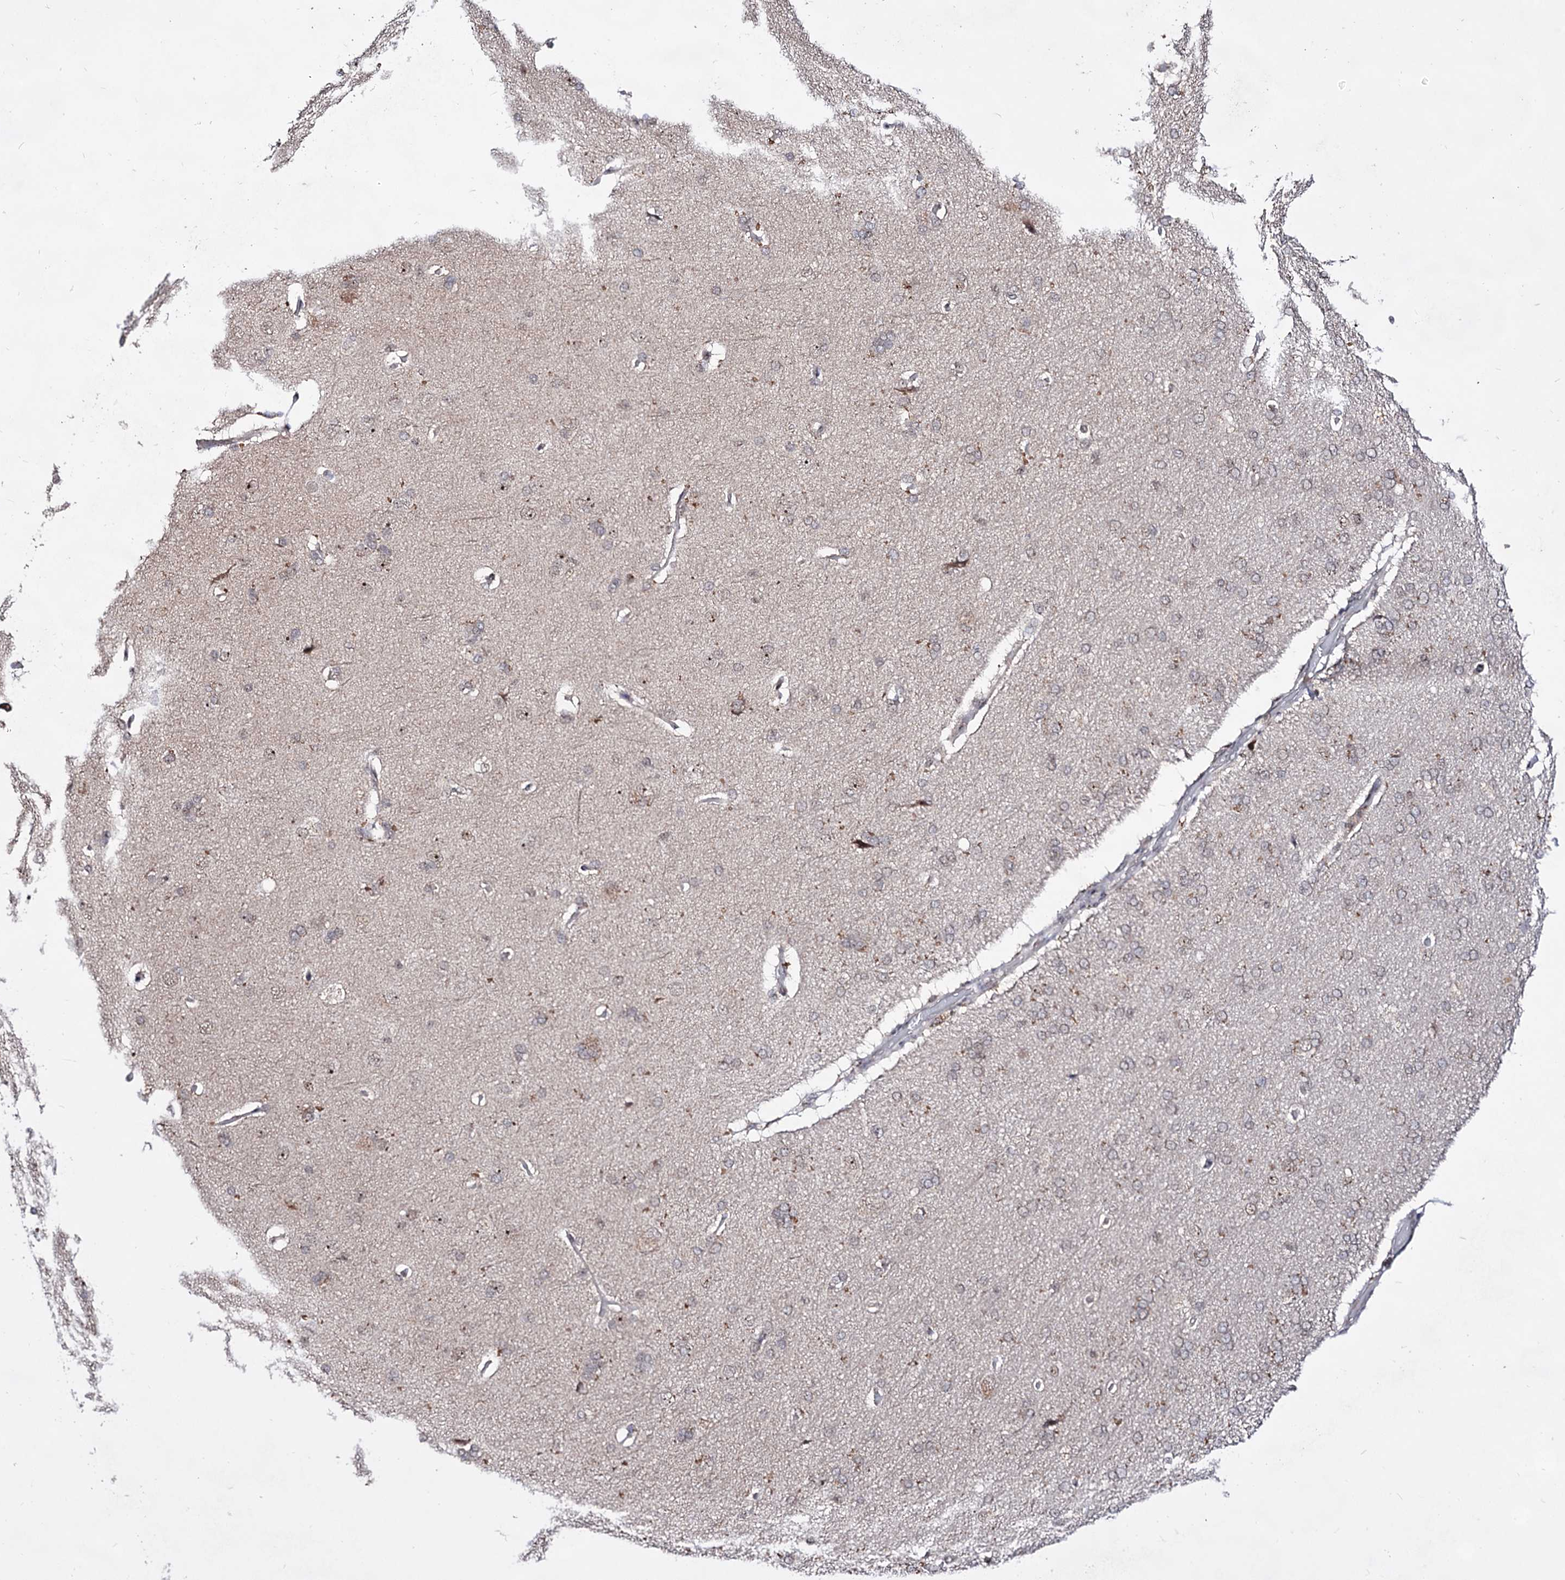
{"staining": {"intensity": "moderate", "quantity": "<25%", "location": "nuclear"}, "tissue": "cerebral cortex", "cell_type": "Endothelial cells", "image_type": "normal", "snomed": [{"axis": "morphology", "description": "Normal tissue, NOS"}, {"axis": "topography", "description": "Cerebral cortex"}], "caption": "Endothelial cells exhibit moderate nuclear positivity in approximately <25% of cells in benign cerebral cortex.", "gene": "EXOSC10", "patient": {"sex": "male", "age": 62}}